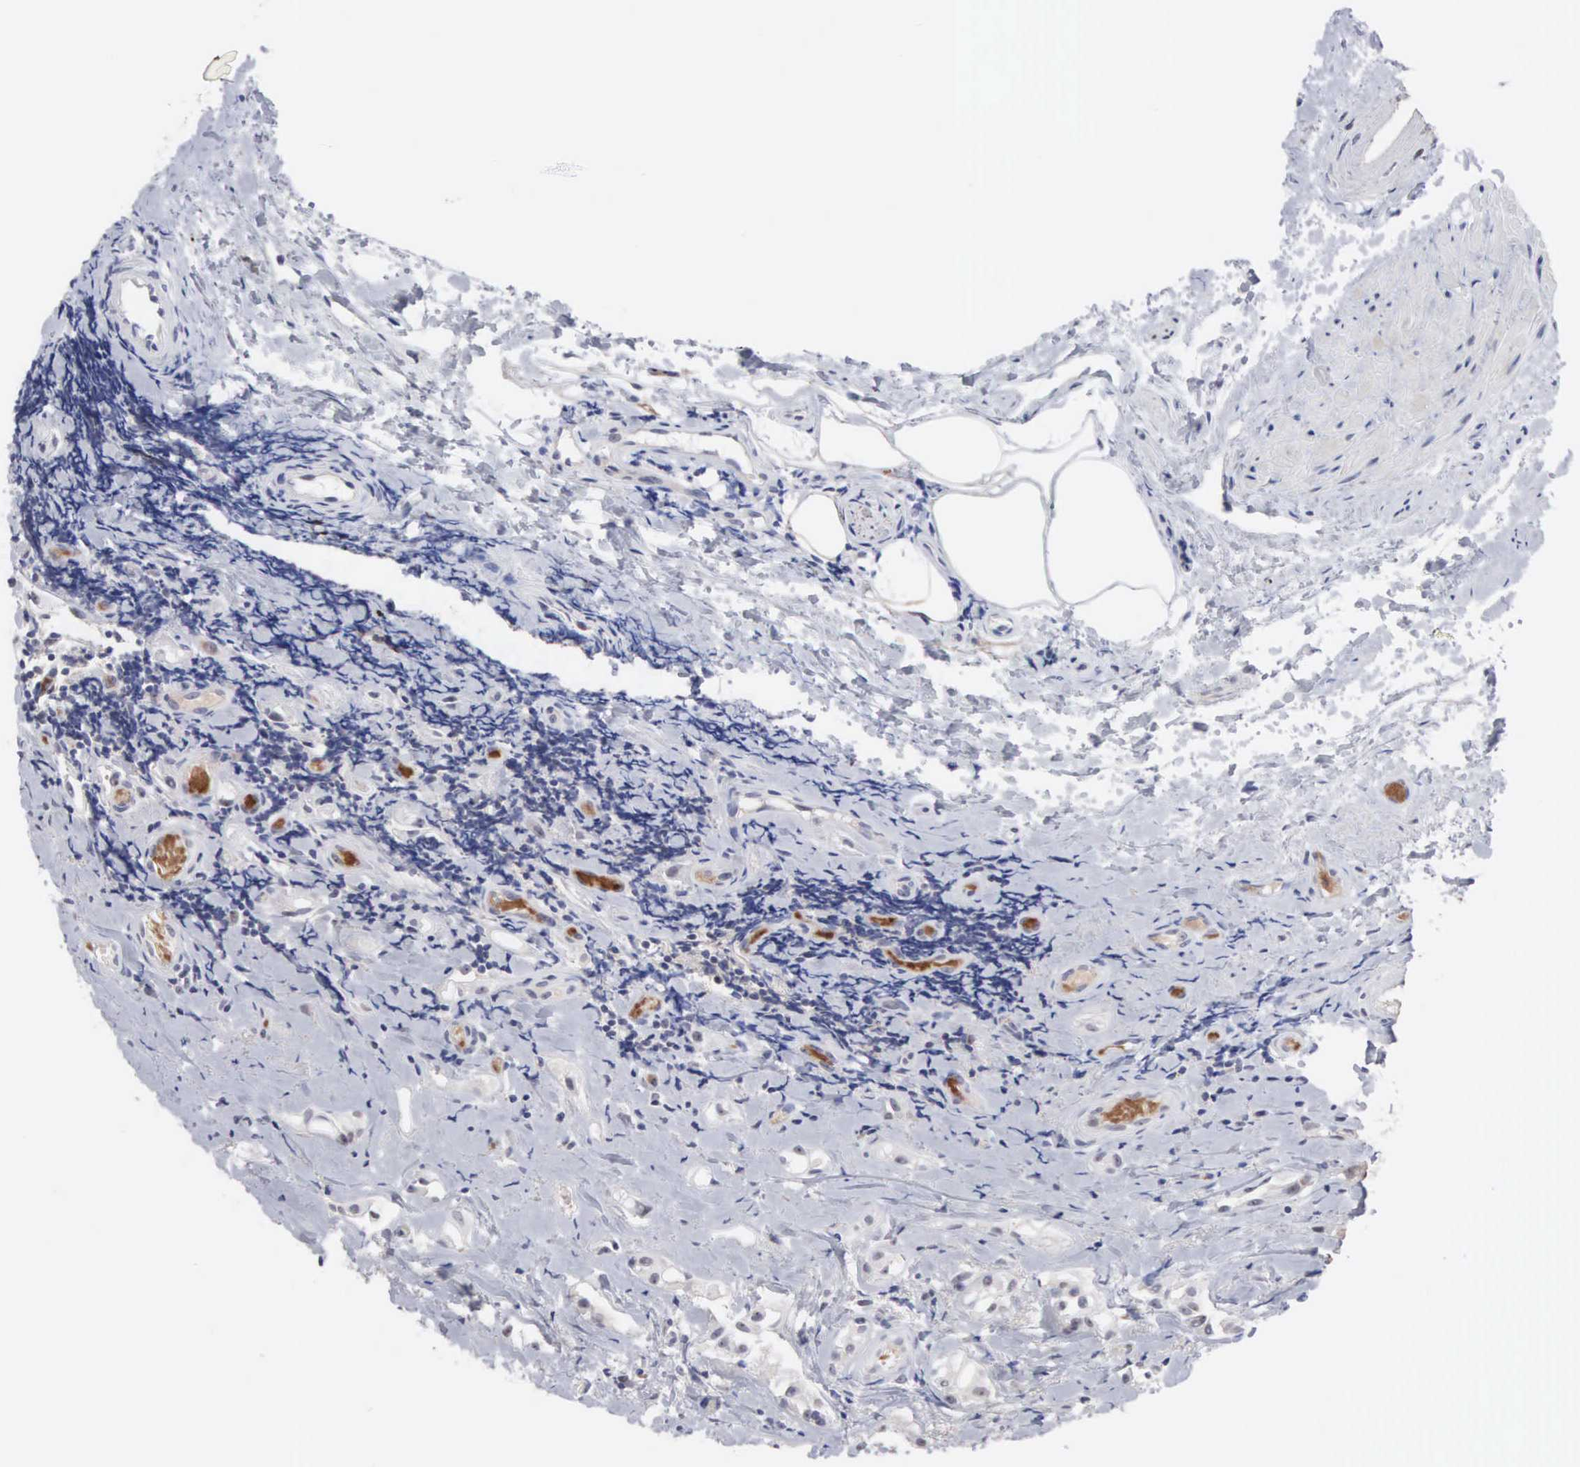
{"staining": {"intensity": "weak", "quantity": ">75%", "location": "cytoplasmic/membranous"}, "tissue": "epididymis", "cell_type": "Glandular cells", "image_type": "normal", "snomed": [{"axis": "morphology", "description": "Normal tissue, NOS"}, {"axis": "topography", "description": "Epididymis"}], "caption": "This histopathology image displays IHC staining of normal epididymis, with low weak cytoplasmic/membranous expression in about >75% of glandular cells.", "gene": "ACOT4", "patient": {"sex": "male", "age": 74}}